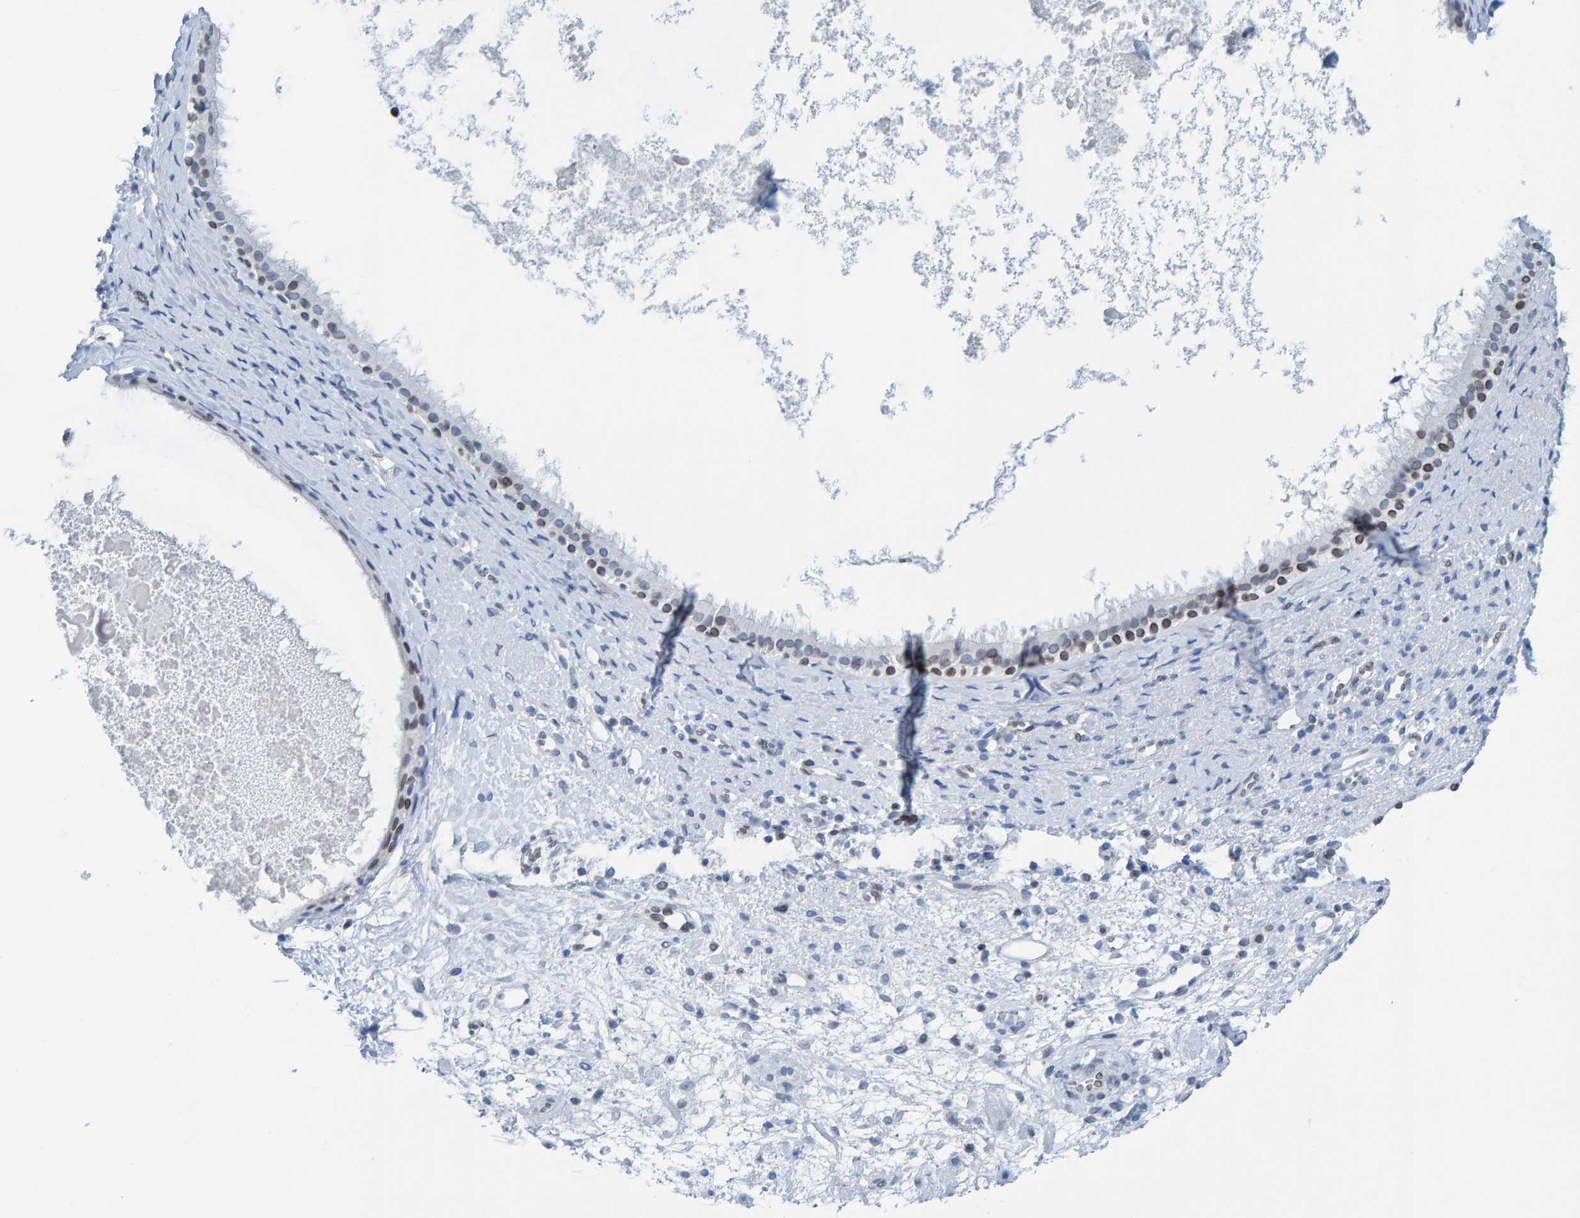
{"staining": {"intensity": "moderate", "quantity": "25%-75%", "location": "nuclear"}, "tissue": "nasopharynx", "cell_type": "Respiratory epithelial cells", "image_type": "normal", "snomed": [{"axis": "morphology", "description": "Normal tissue, NOS"}, {"axis": "topography", "description": "Nasopharynx"}], "caption": "IHC histopathology image of unremarkable human nasopharynx stained for a protein (brown), which demonstrates medium levels of moderate nuclear expression in approximately 25%-75% of respiratory epithelial cells.", "gene": "LMNB2", "patient": {"sex": "male", "age": 22}}